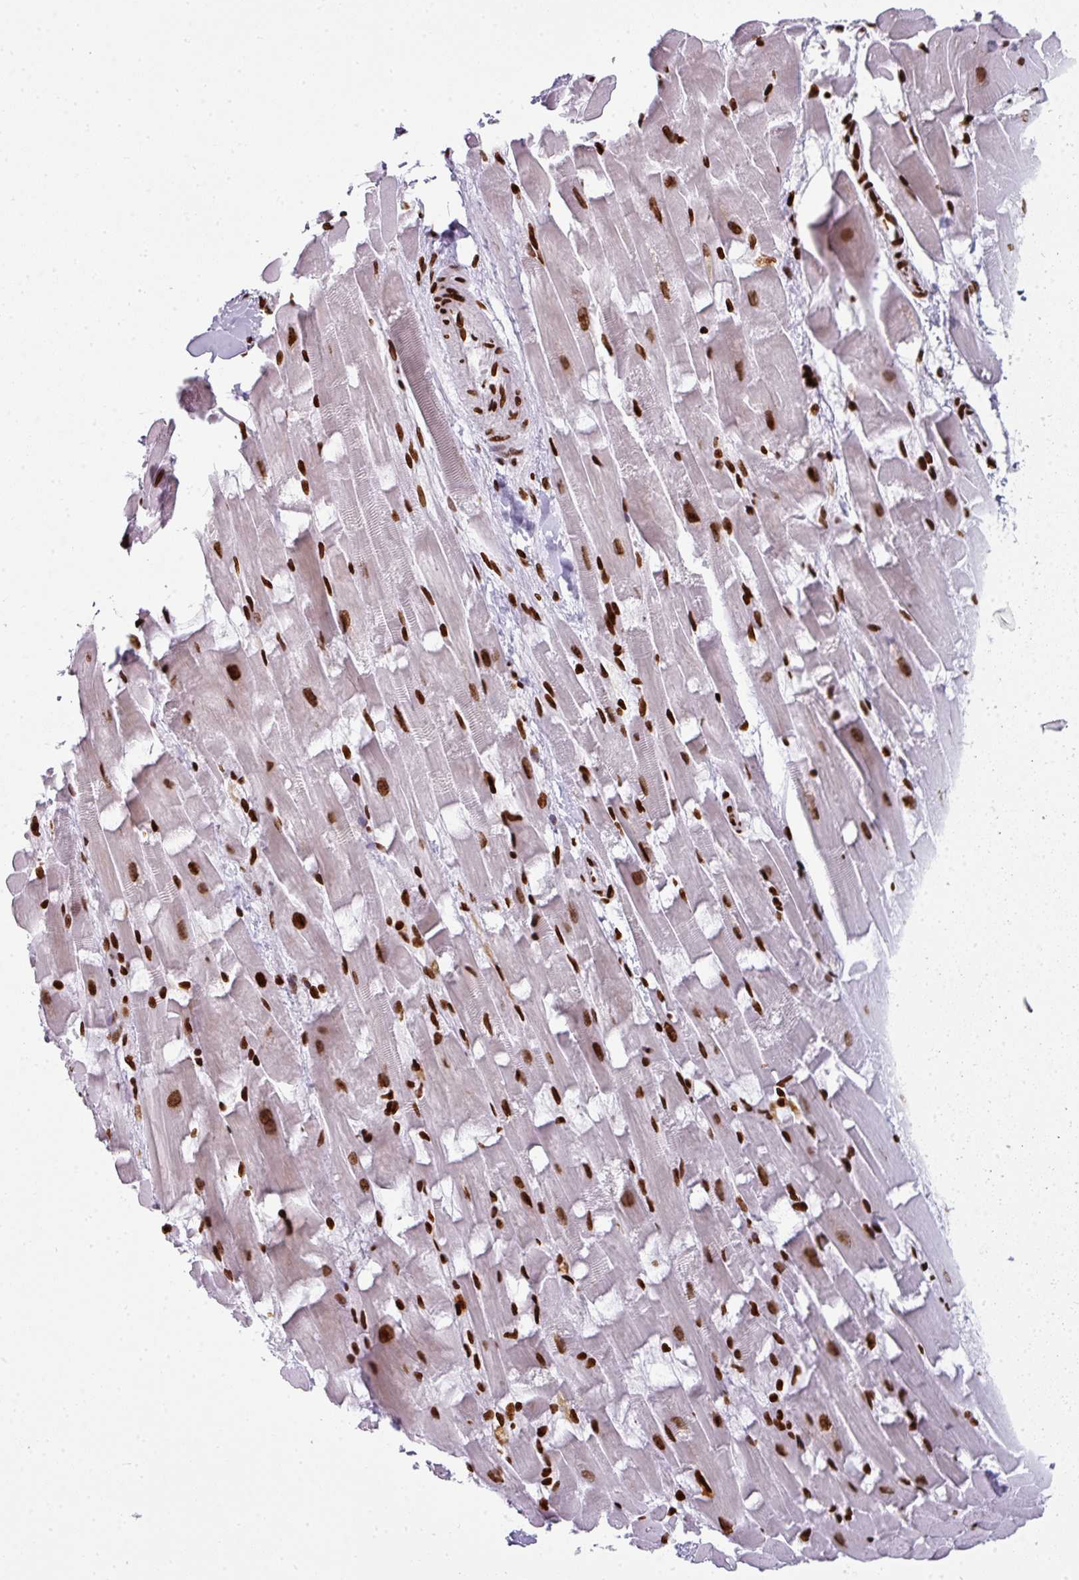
{"staining": {"intensity": "strong", "quantity": ">75%", "location": "nuclear"}, "tissue": "heart muscle", "cell_type": "Cardiomyocytes", "image_type": "normal", "snomed": [{"axis": "morphology", "description": "Normal tissue, NOS"}, {"axis": "topography", "description": "Heart"}], "caption": "Protein staining displays strong nuclear positivity in approximately >75% of cardiomyocytes in normal heart muscle.", "gene": "RASL11A", "patient": {"sex": "male", "age": 37}}